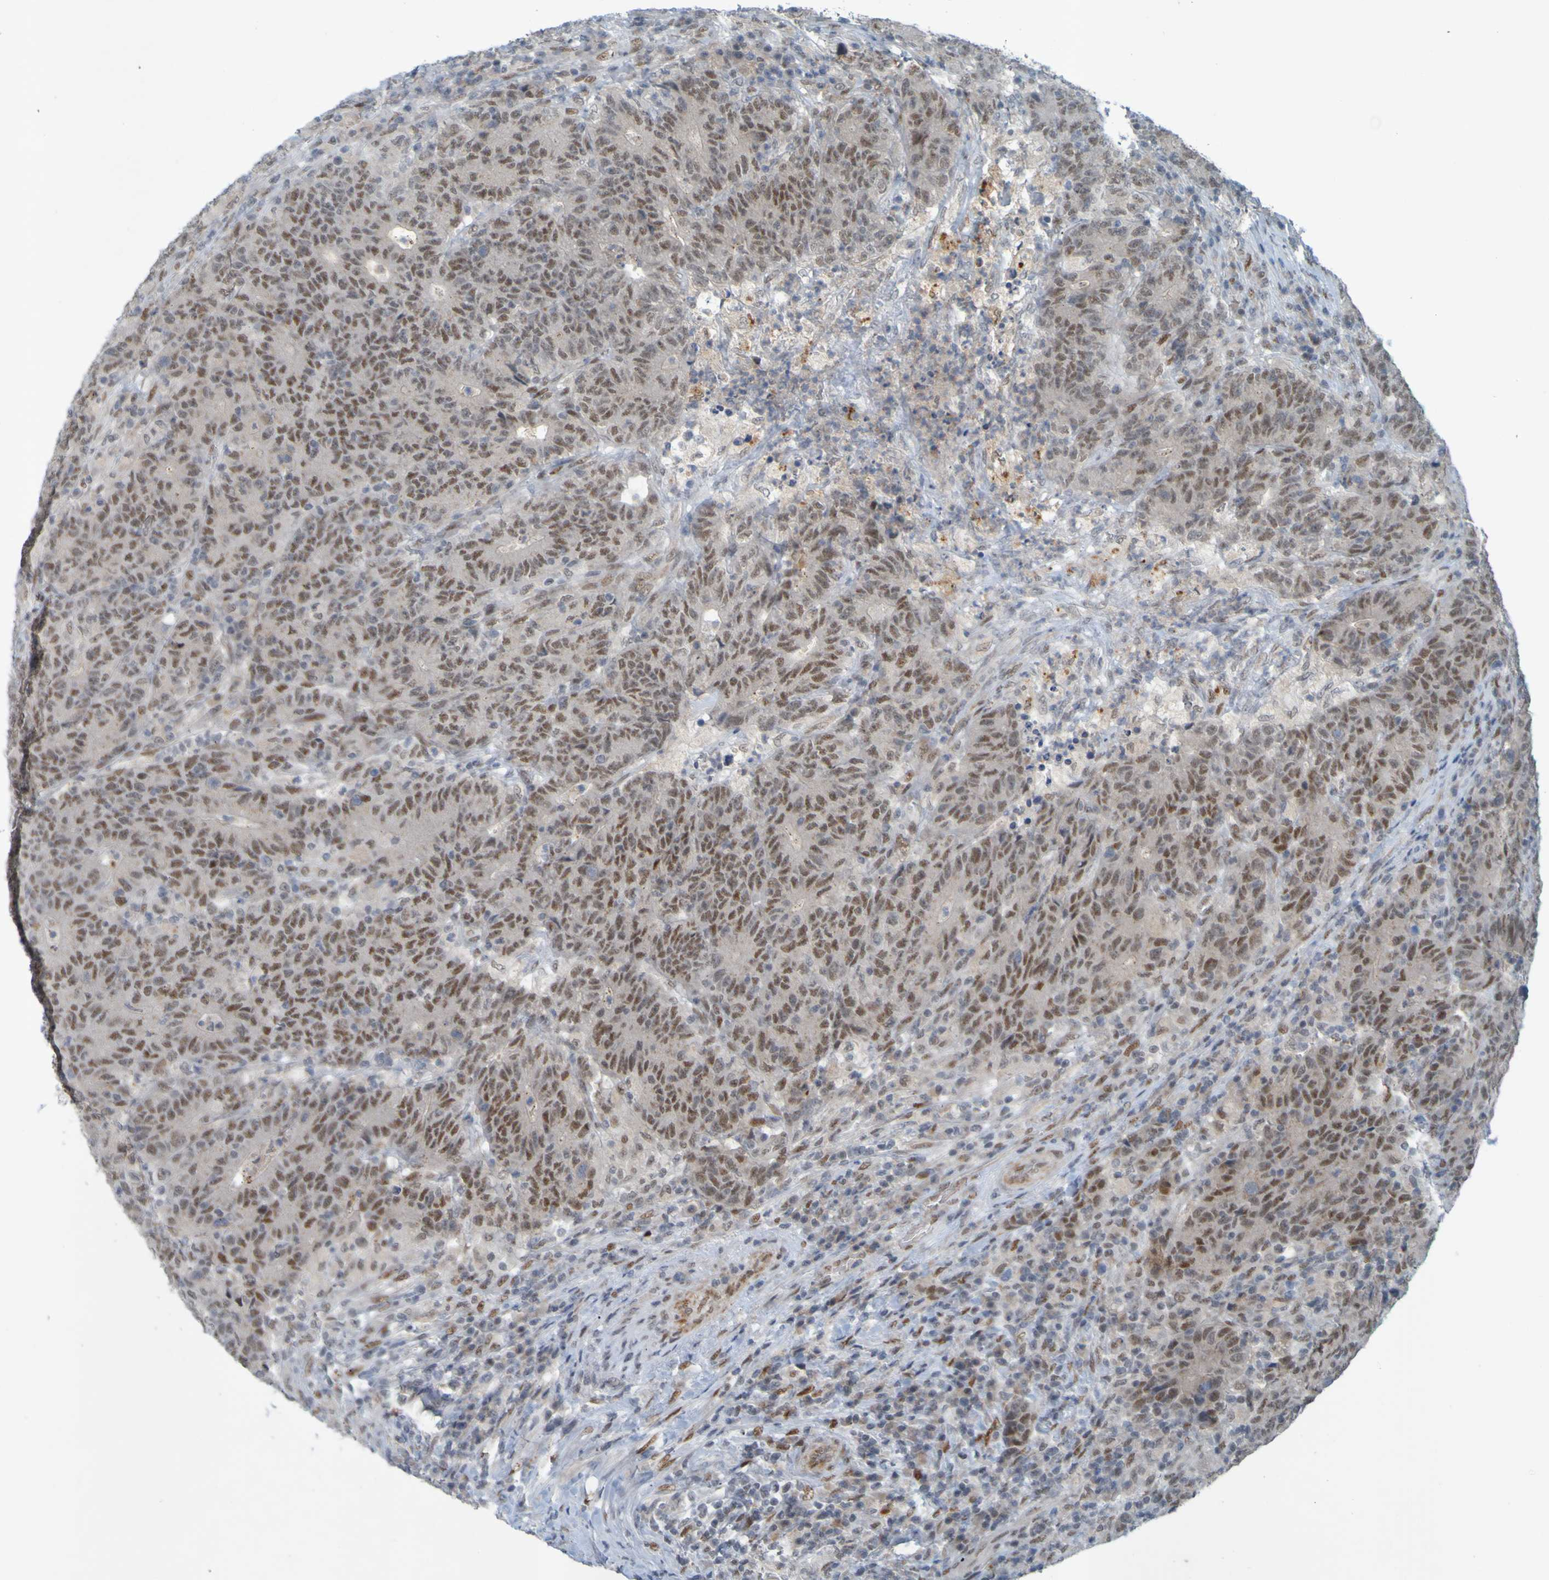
{"staining": {"intensity": "moderate", "quantity": ">75%", "location": "nuclear"}, "tissue": "colorectal cancer", "cell_type": "Tumor cells", "image_type": "cancer", "snomed": [{"axis": "morphology", "description": "Normal tissue, NOS"}, {"axis": "morphology", "description": "Adenocarcinoma, NOS"}, {"axis": "topography", "description": "Colon"}], "caption": "The photomicrograph reveals a brown stain indicating the presence of a protein in the nuclear of tumor cells in colorectal adenocarcinoma.", "gene": "MCPH1", "patient": {"sex": "female", "age": 75}}